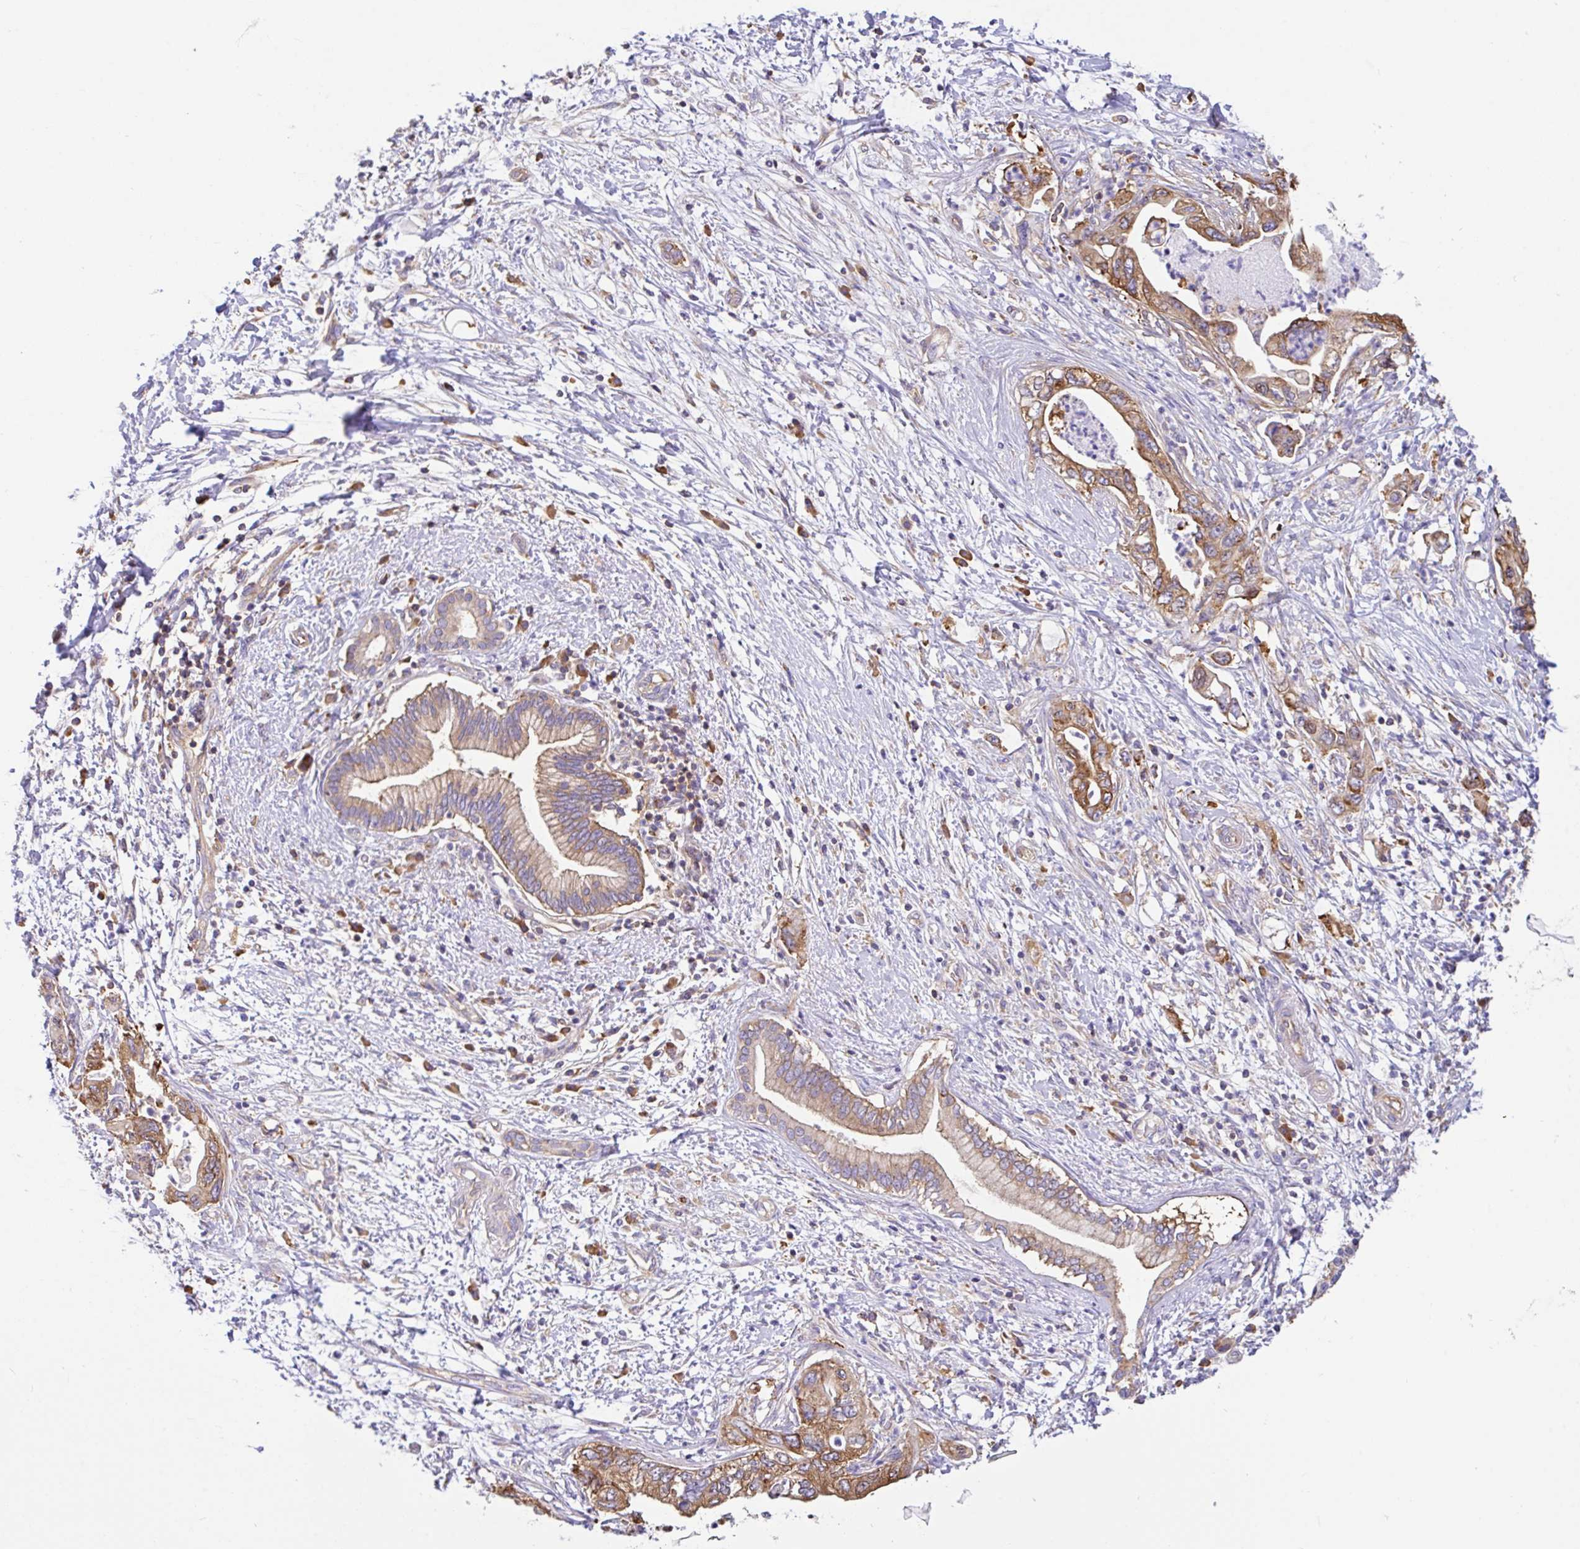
{"staining": {"intensity": "moderate", "quantity": ">75%", "location": "cytoplasmic/membranous"}, "tissue": "pancreatic cancer", "cell_type": "Tumor cells", "image_type": "cancer", "snomed": [{"axis": "morphology", "description": "Adenocarcinoma, NOS"}, {"axis": "topography", "description": "Pancreas"}], "caption": "This is a histology image of immunohistochemistry staining of pancreatic cancer, which shows moderate positivity in the cytoplasmic/membranous of tumor cells.", "gene": "GFPT2", "patient": {"sex": "female", "age": 73}}